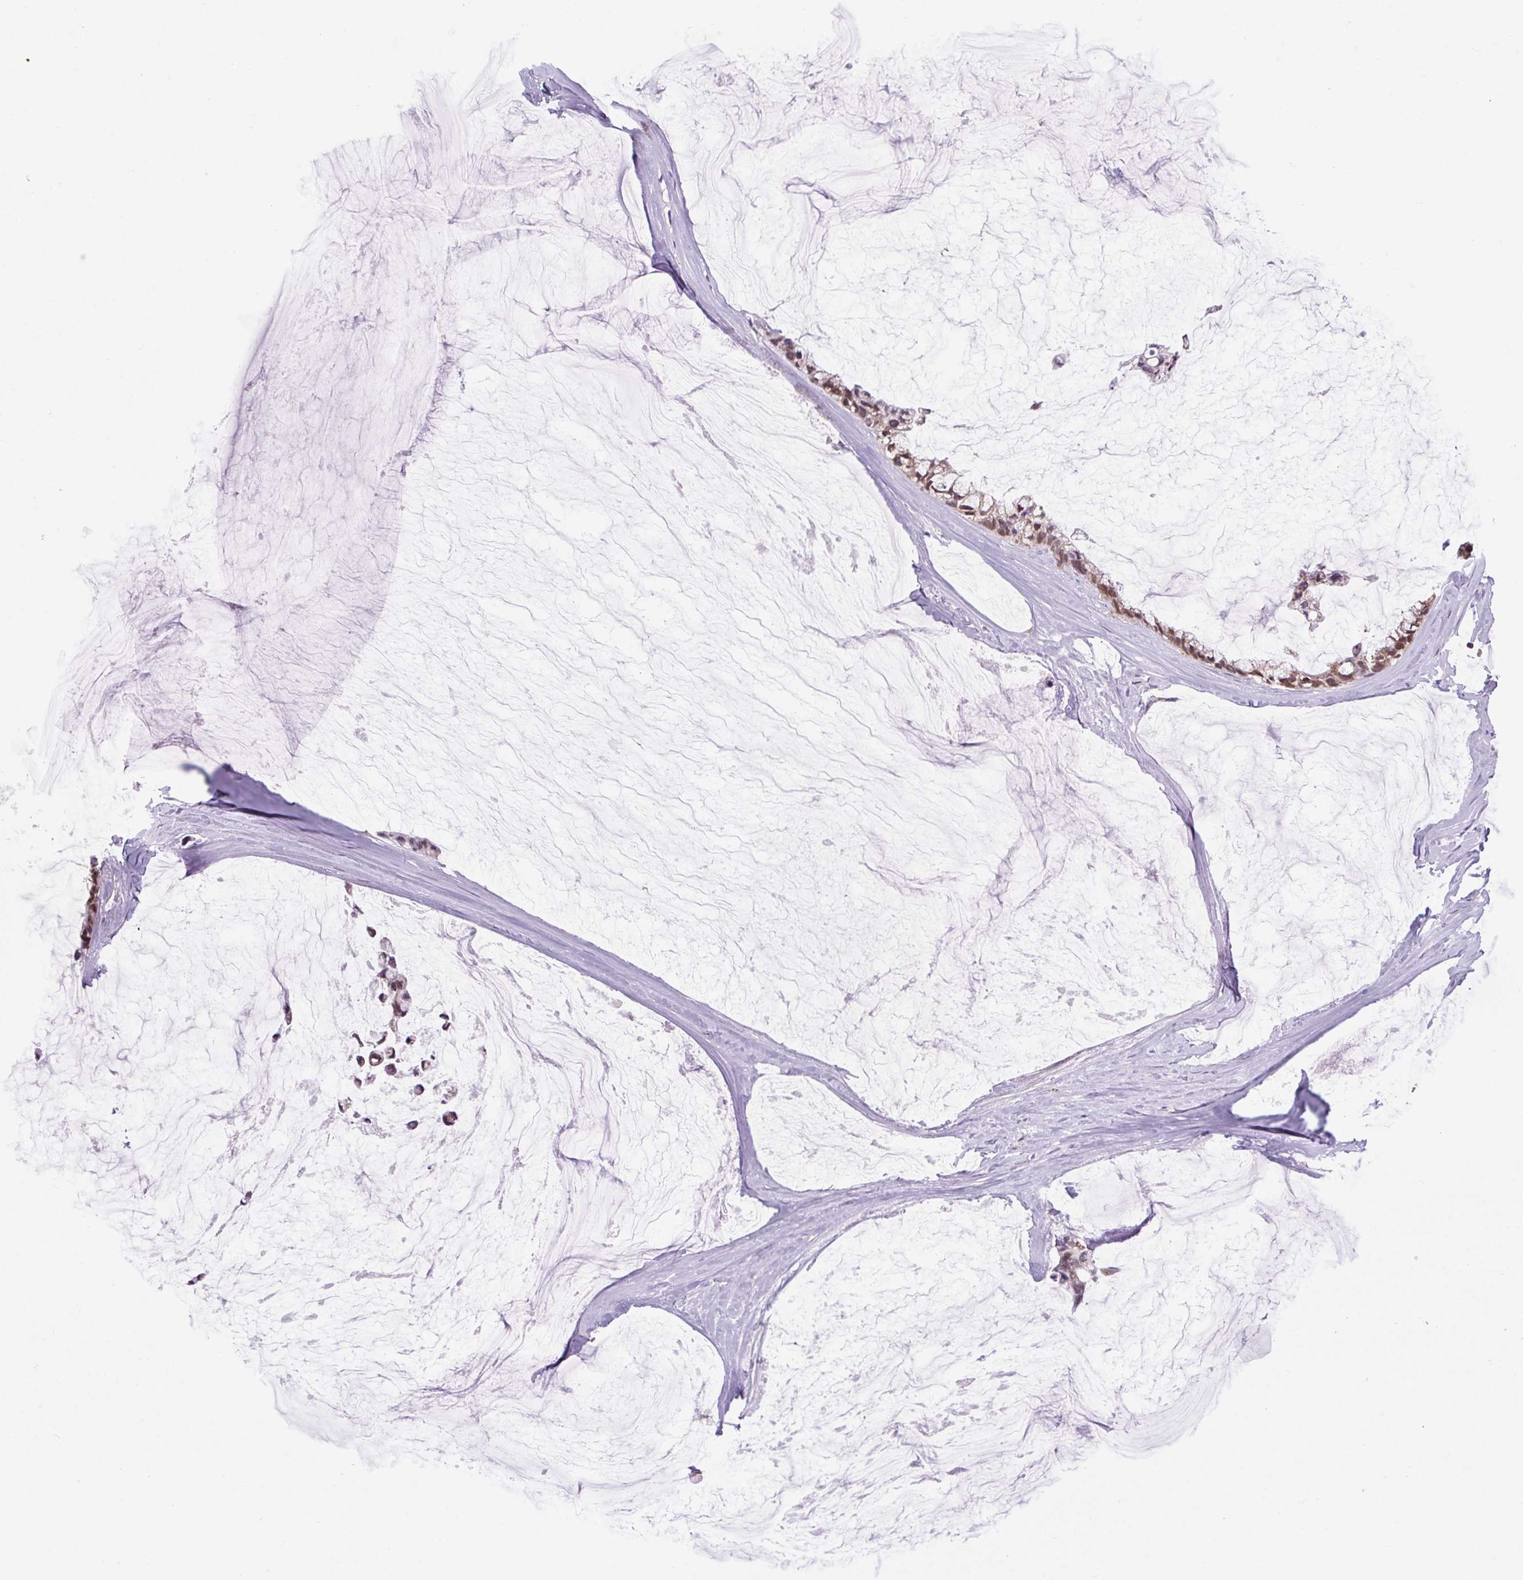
{"staining": {"intensity": "moderate", "quantity": ">75%", "location": "cytoplasmic/membranous,nuclear"}, "tissue": "ovarian cancer", "cell_type": "Tumor cells", "image_type": "cancer", "snomed": [{"axis": "morphology", "description": "Cystadenocarcinoma, mucinous, NOS"}, {"axis": "topography", "description": "Ovary"}], "caption": "The histopathology image reveals immunohistochemical staining of ovarian cancer. There is moderate cytoplasmic/membranous and nuclear staining is appreciated in about >75% of tumor cells.", "gene": "SCO2", "patient": {"sex": "female", "age": 39}}